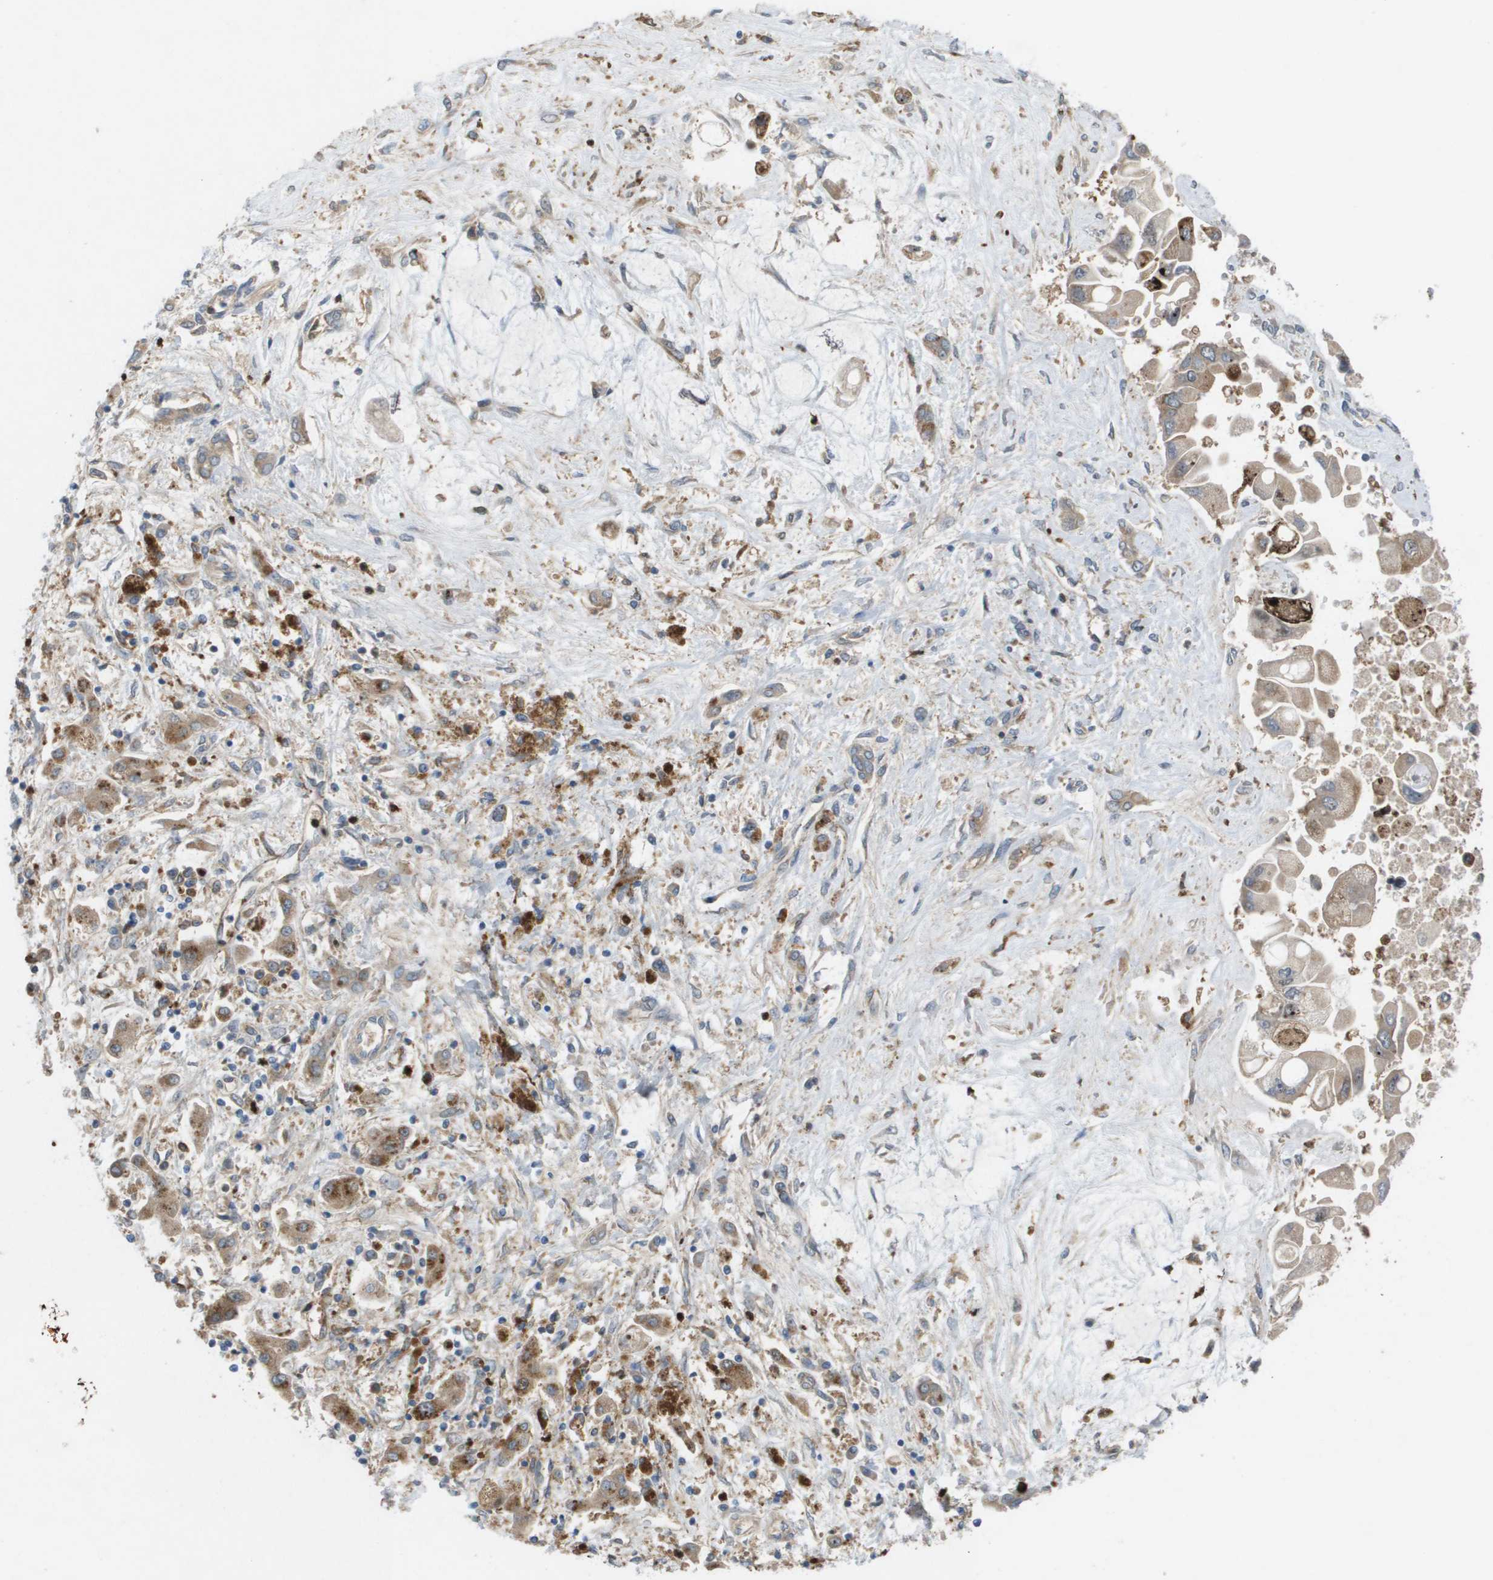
{"staining": {"intensity": "weak", "quantity": ">75%", "location": "cytoplasmic/membranous"}, "tissue": "liver cancer", "cell_type": "Tumor cells", "image_type": "cancer", "snomed": [{"axis": "morphology", "description": "Cholangiocarcinoma"}, {"axis": "topography", "description": "Liver"}], "caption": "A brown stain highlights weak cytoplasmic/membranous positivity of a protein in liver cholangiocarcinoma tumor cells. (Stains: DAB in brown, nuclei in blue, Microscopy: brightfield microscopy at high magnification).", "gene": "PALD1", "patient": {"sex": "male", "age": 50}}